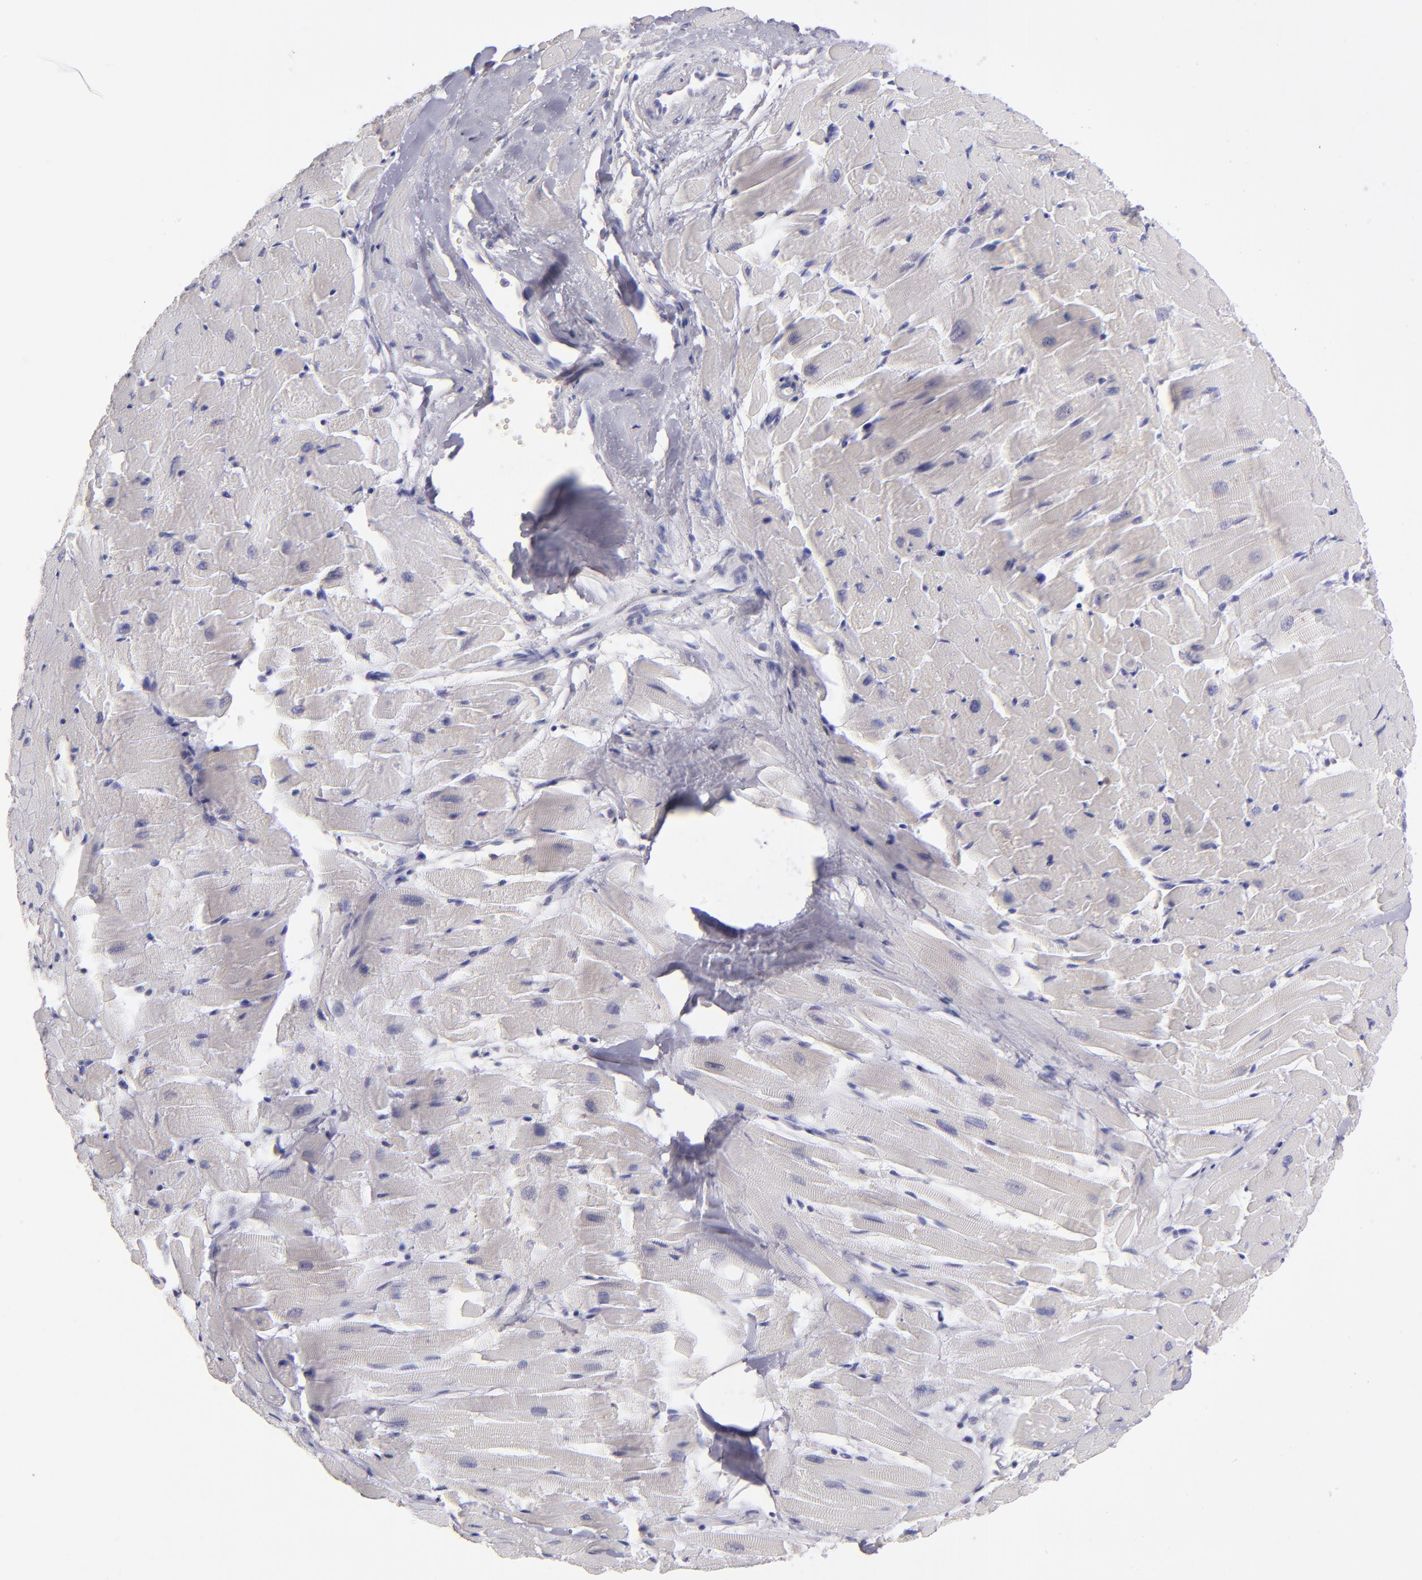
{"staining": {"intensity": "negative", "quantity": "none", "location": "none"}, "tissue": "heart muscle", "cell_type": "Cardiomyocytes", "image_type": "normal", "snomed": [{"axis": "morphology", "description": "Normal tissue, NOS"}, {"axis": "topography", "description": "Heart"}], "caption": "Cardiomyocytes are negative for protein expression in benign human heart muscle. The staining was performed using DAB to visualize the protein expression in brown, while the nuclei were stained in blue with hematoxylin (Magnification: 20x).", "gene": "IRF8", "patient": {"sex": "female", "age": 19}}